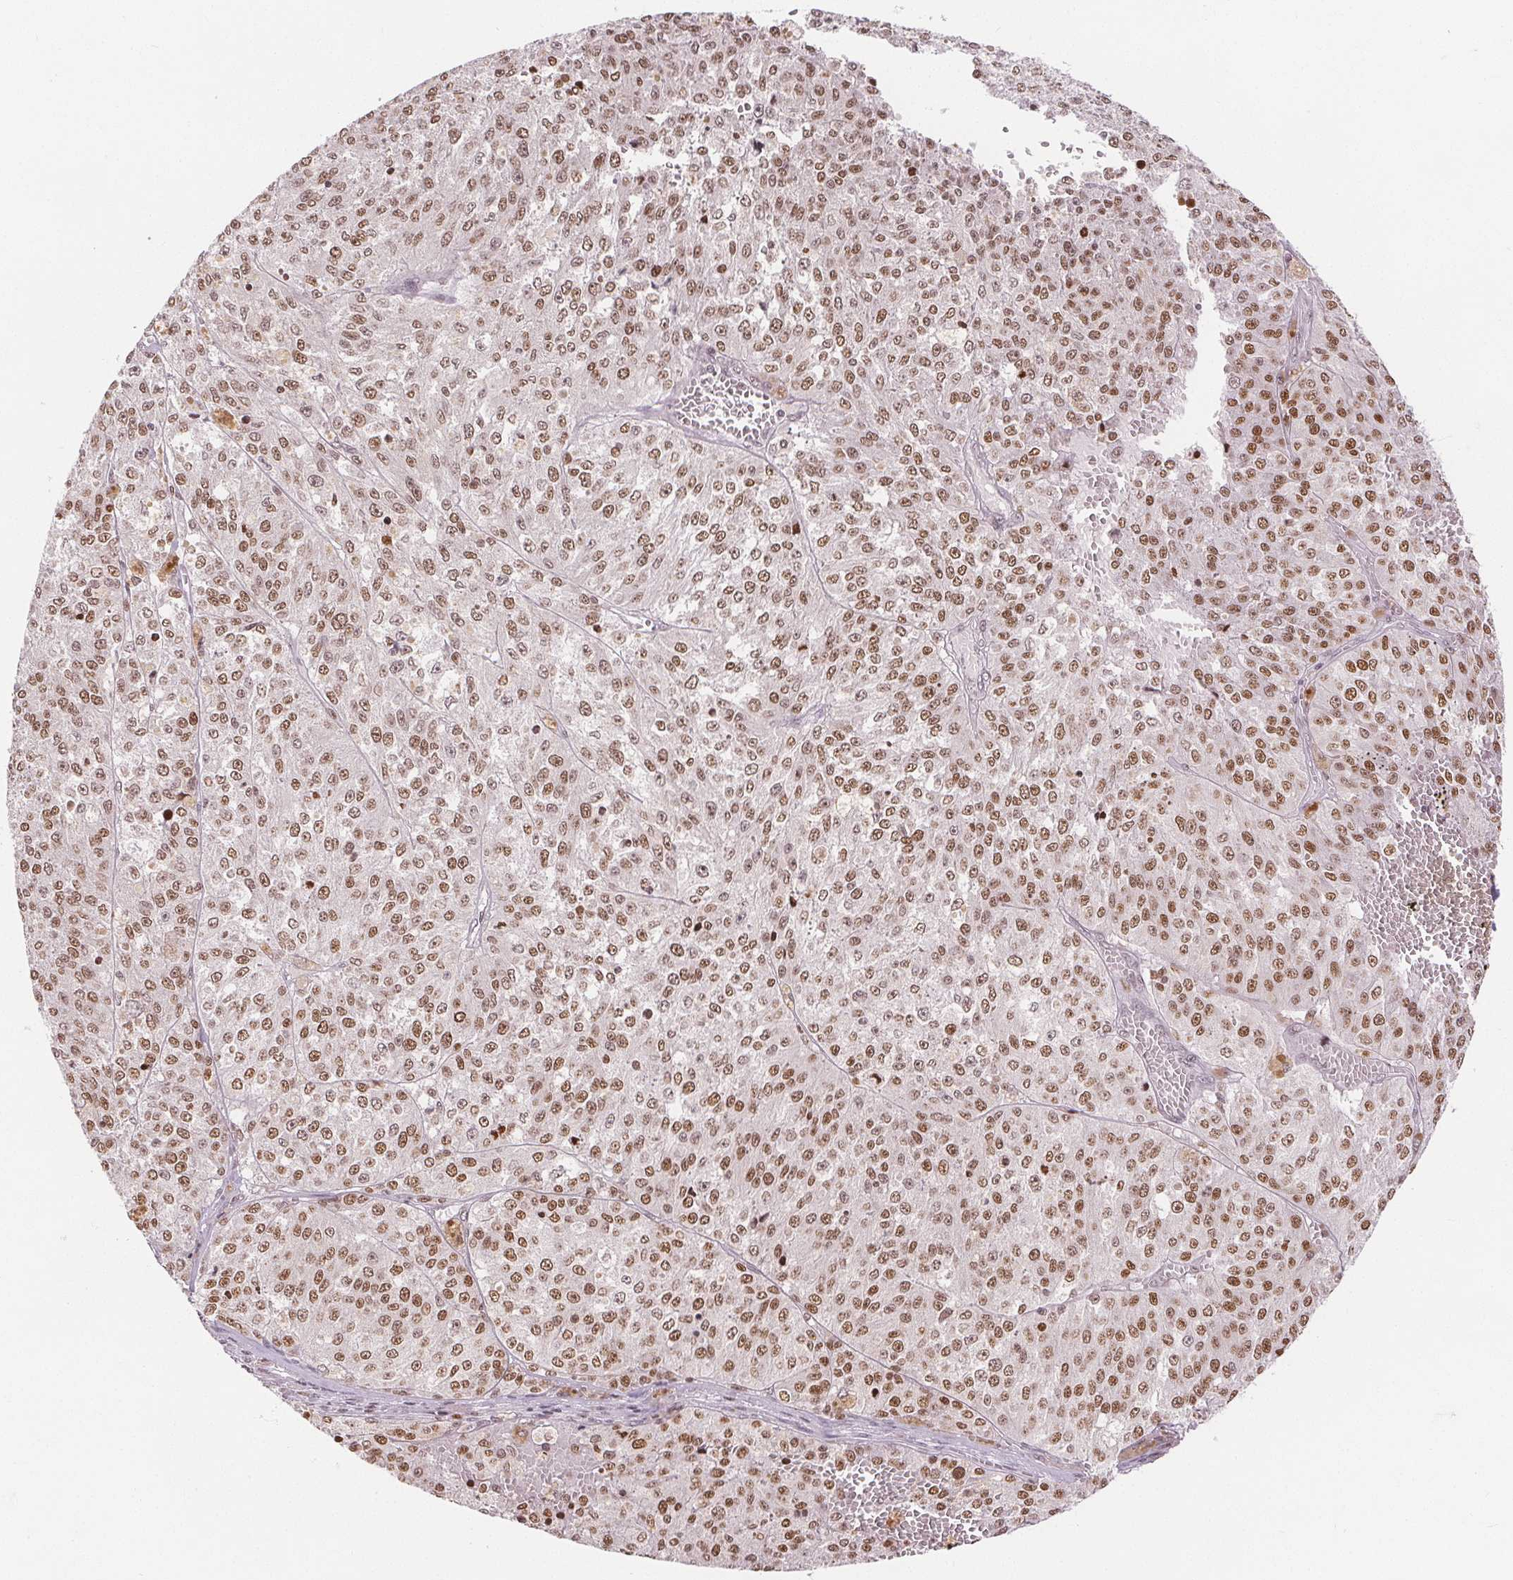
{"staining": {"intensity": "moderate", "quantity": ">75%", "location": "nuclear"}, "tissue": "melanoma", "cell_type": "Tumor cells", "image_type": "cancer", "snomed": [{"axis": "morphology", "description": "Malignant melanoma, Metastatic site"}, {"axis": "topography", "description": "Lymph node"}], "caption": "Melanoma was stained to show a protein in brown. There is medium levels of moderate nuclear staining in about >75% of tumor cells.", "gene": "DEK", "patient": {"sex": "female", "age": 64}}